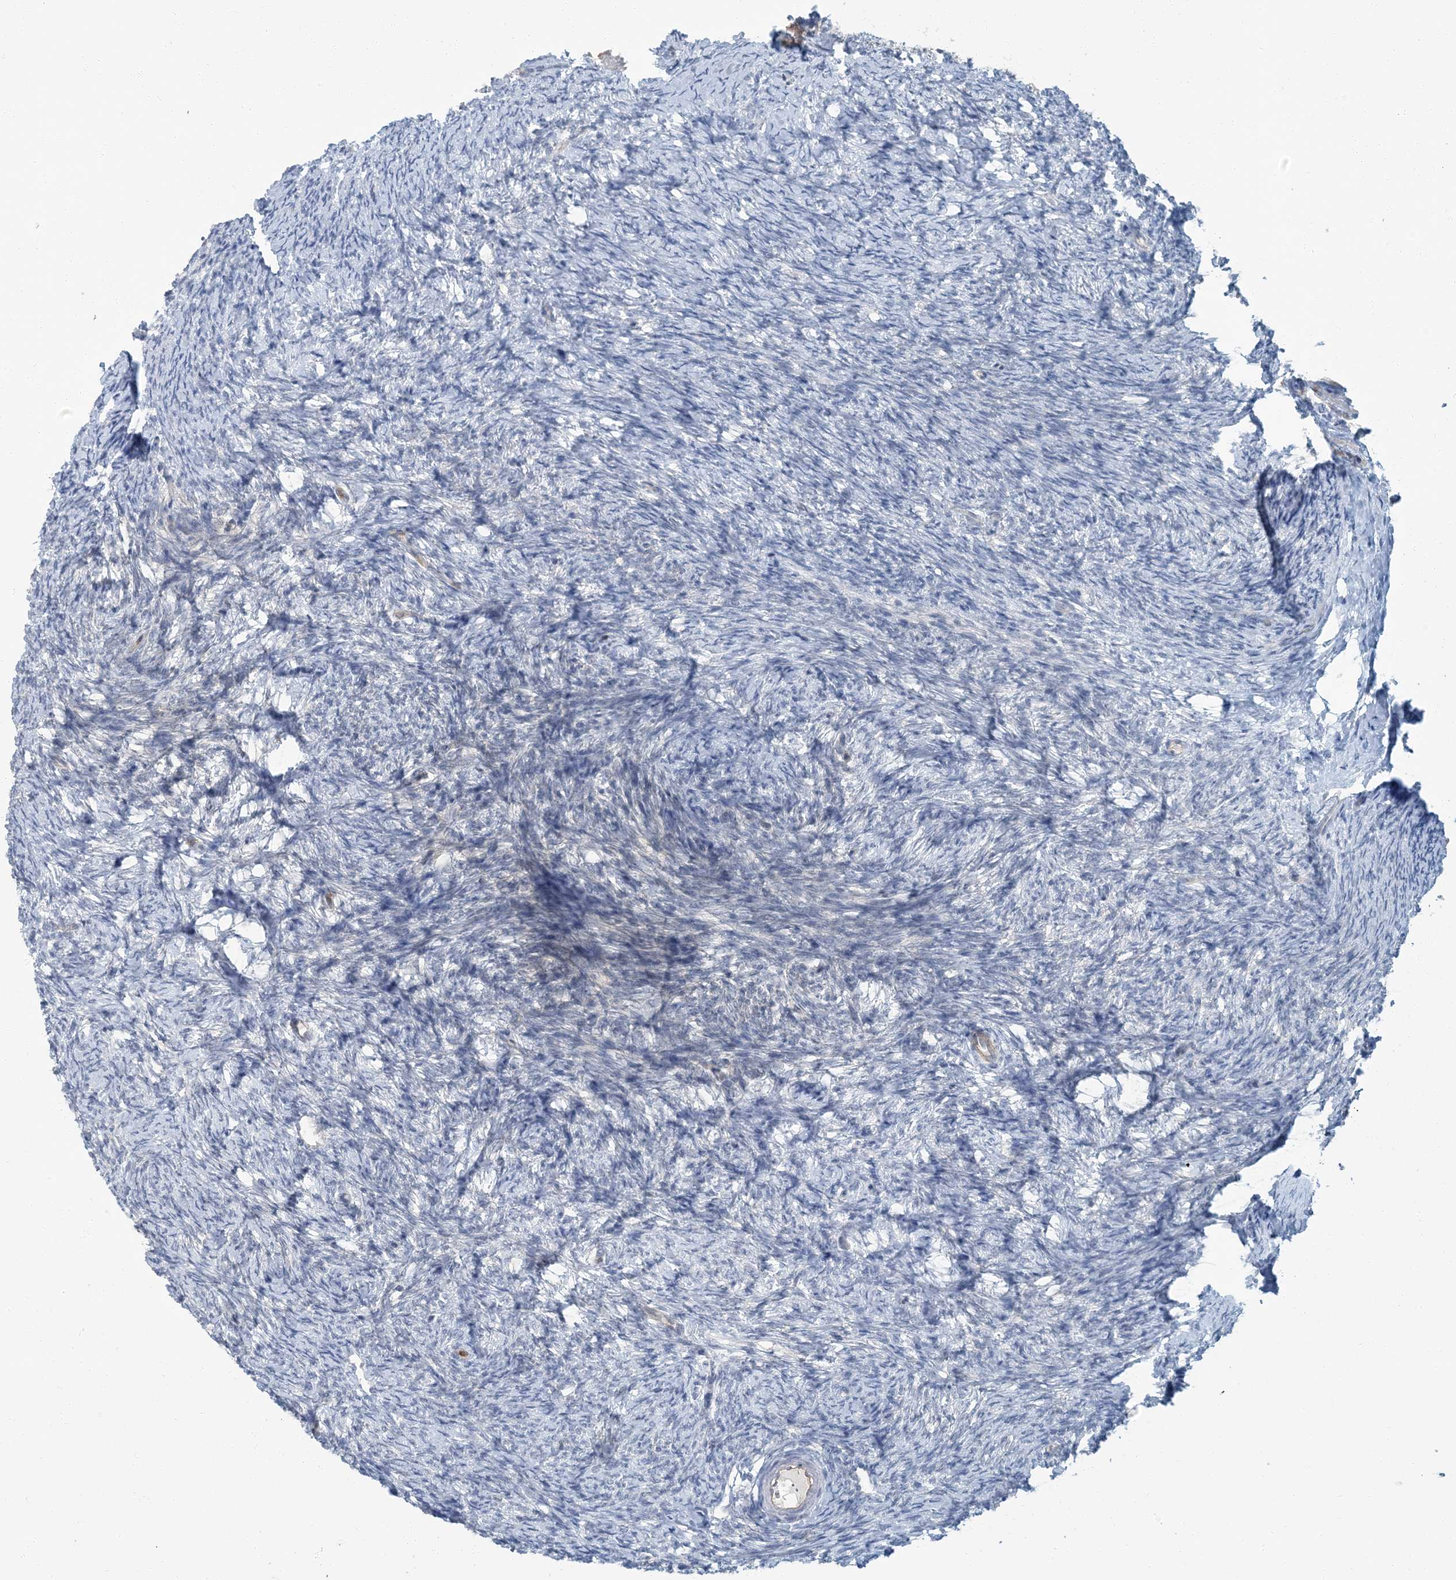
{"staining": {"intensity": "weak", "quantity": "25%-75%", "location": "cytoplasmic/membranous"}, "tissue": "ovary", "cell_type": "Follicle cells", "image_type": "normal", "snomed": [{"axis": "morphology", "description": "Normal tissue, NOS"}, {"axis": "morphology", "description": "Cyst, NOS"}, {"axis": "topography", "description": "Ovary"}], "caption": "IHC staining of unremarkable ovary, which exhibits low levels of weak cytoplasmic/membranous staining in approximately 25%-75% of follicle cells indicating weak cytoplasmic/membranous protein staining. The staining was performed using DAB (brown) for protein detection and nuclei were counterstained in hematoxylin (blue).", "gene": "EPHA4", "patient": {"sex": "female", "age": 33}}